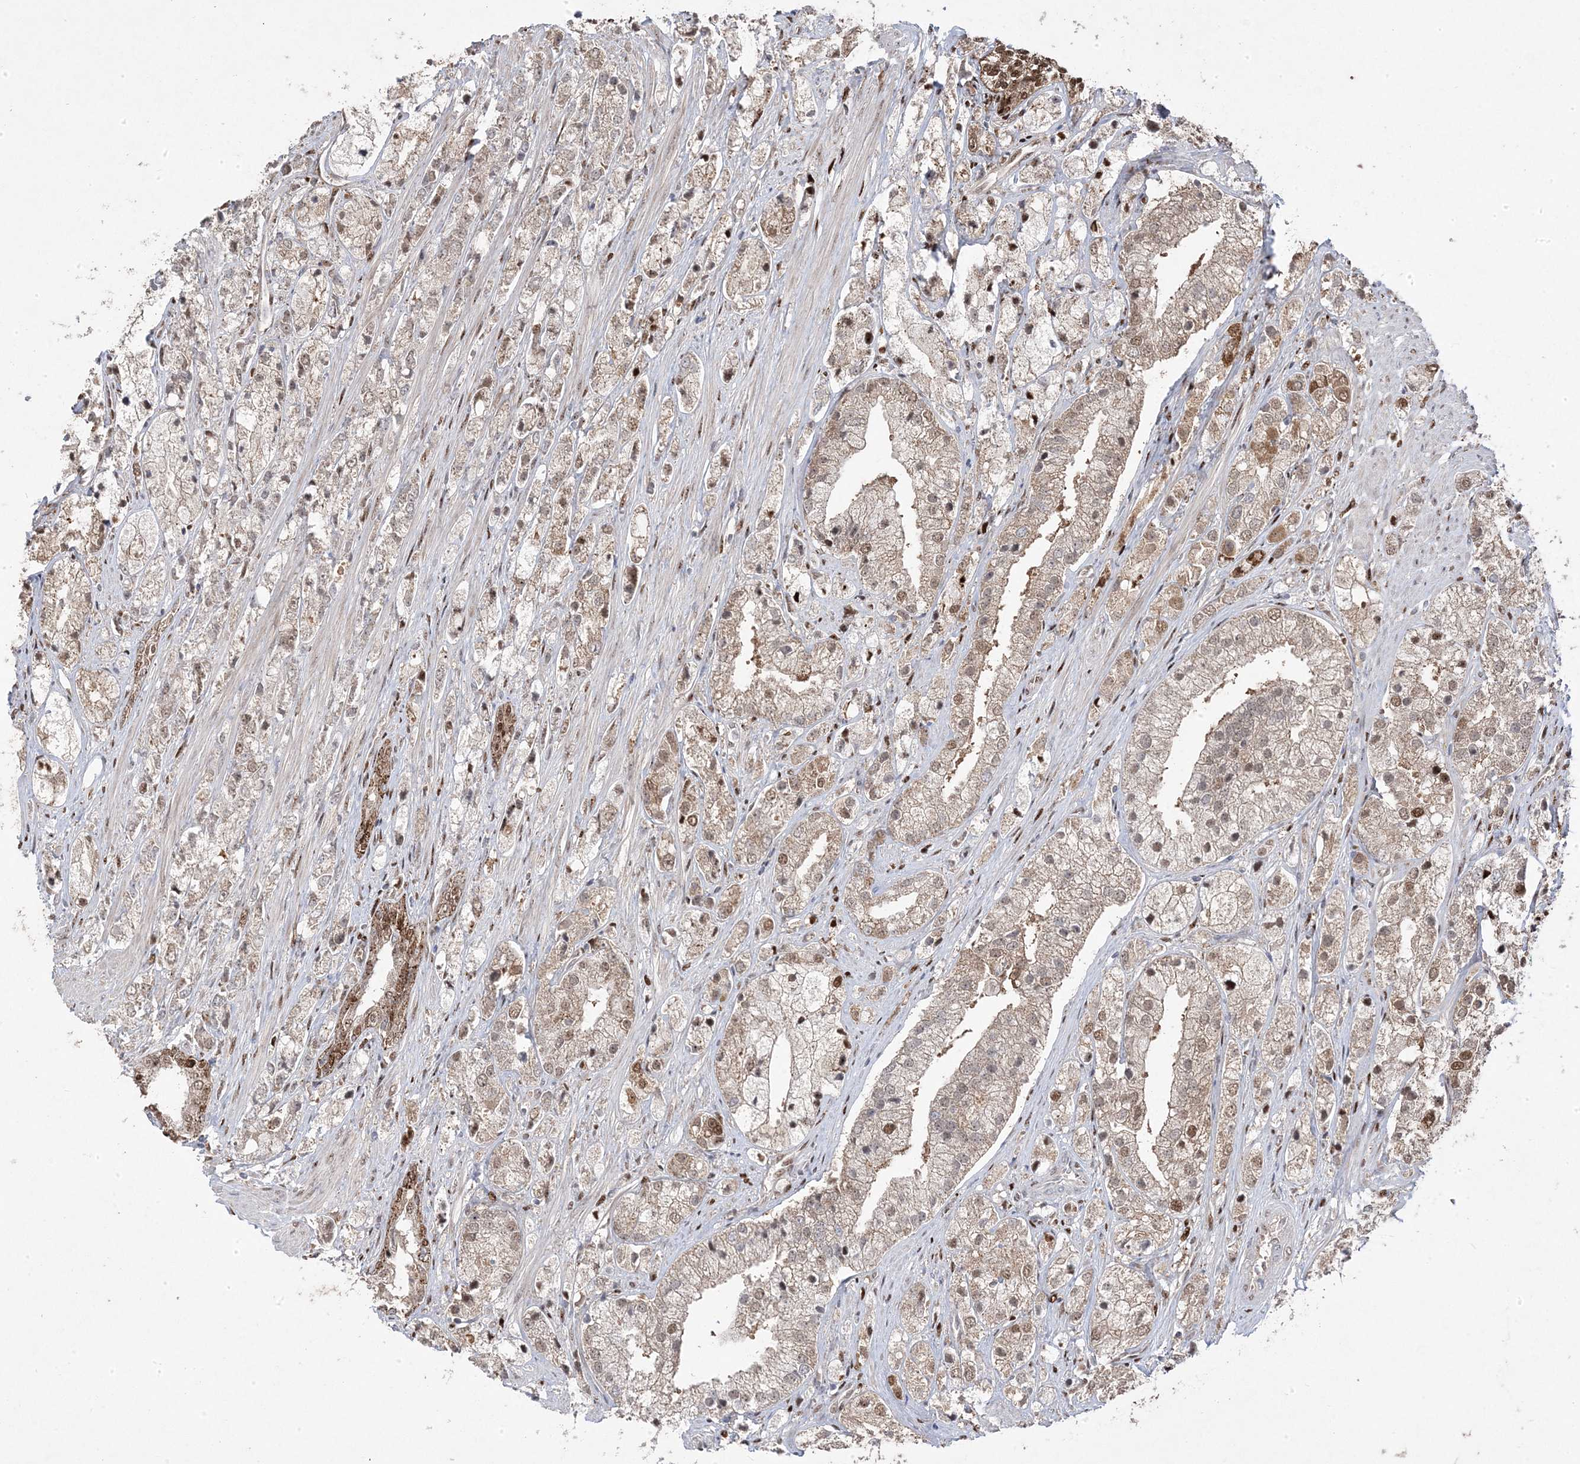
{"staining": {"intensity": "moderate", "quantity": "25%-75%", "location": "cytoplasmic/membranous,nuclear"}, "tissue": "prostate cancer", "cell_type": "Tumor cells", "image_type": "cancer", "snomed": [{"axis": "morphology", "description": "Adenocarcinoma, High grade"}, {"axis": "topography", "description": "Prostate"}], "caption": "Protein analysis of high-grade adenocarcinoma (prostate) tissue reveals moderate cytoplasmic/membranous and nuclear expression in about 25%-75% of tumor cells.", "gene": "PPOX", "patient": {"sex": "male", "age": 50}}